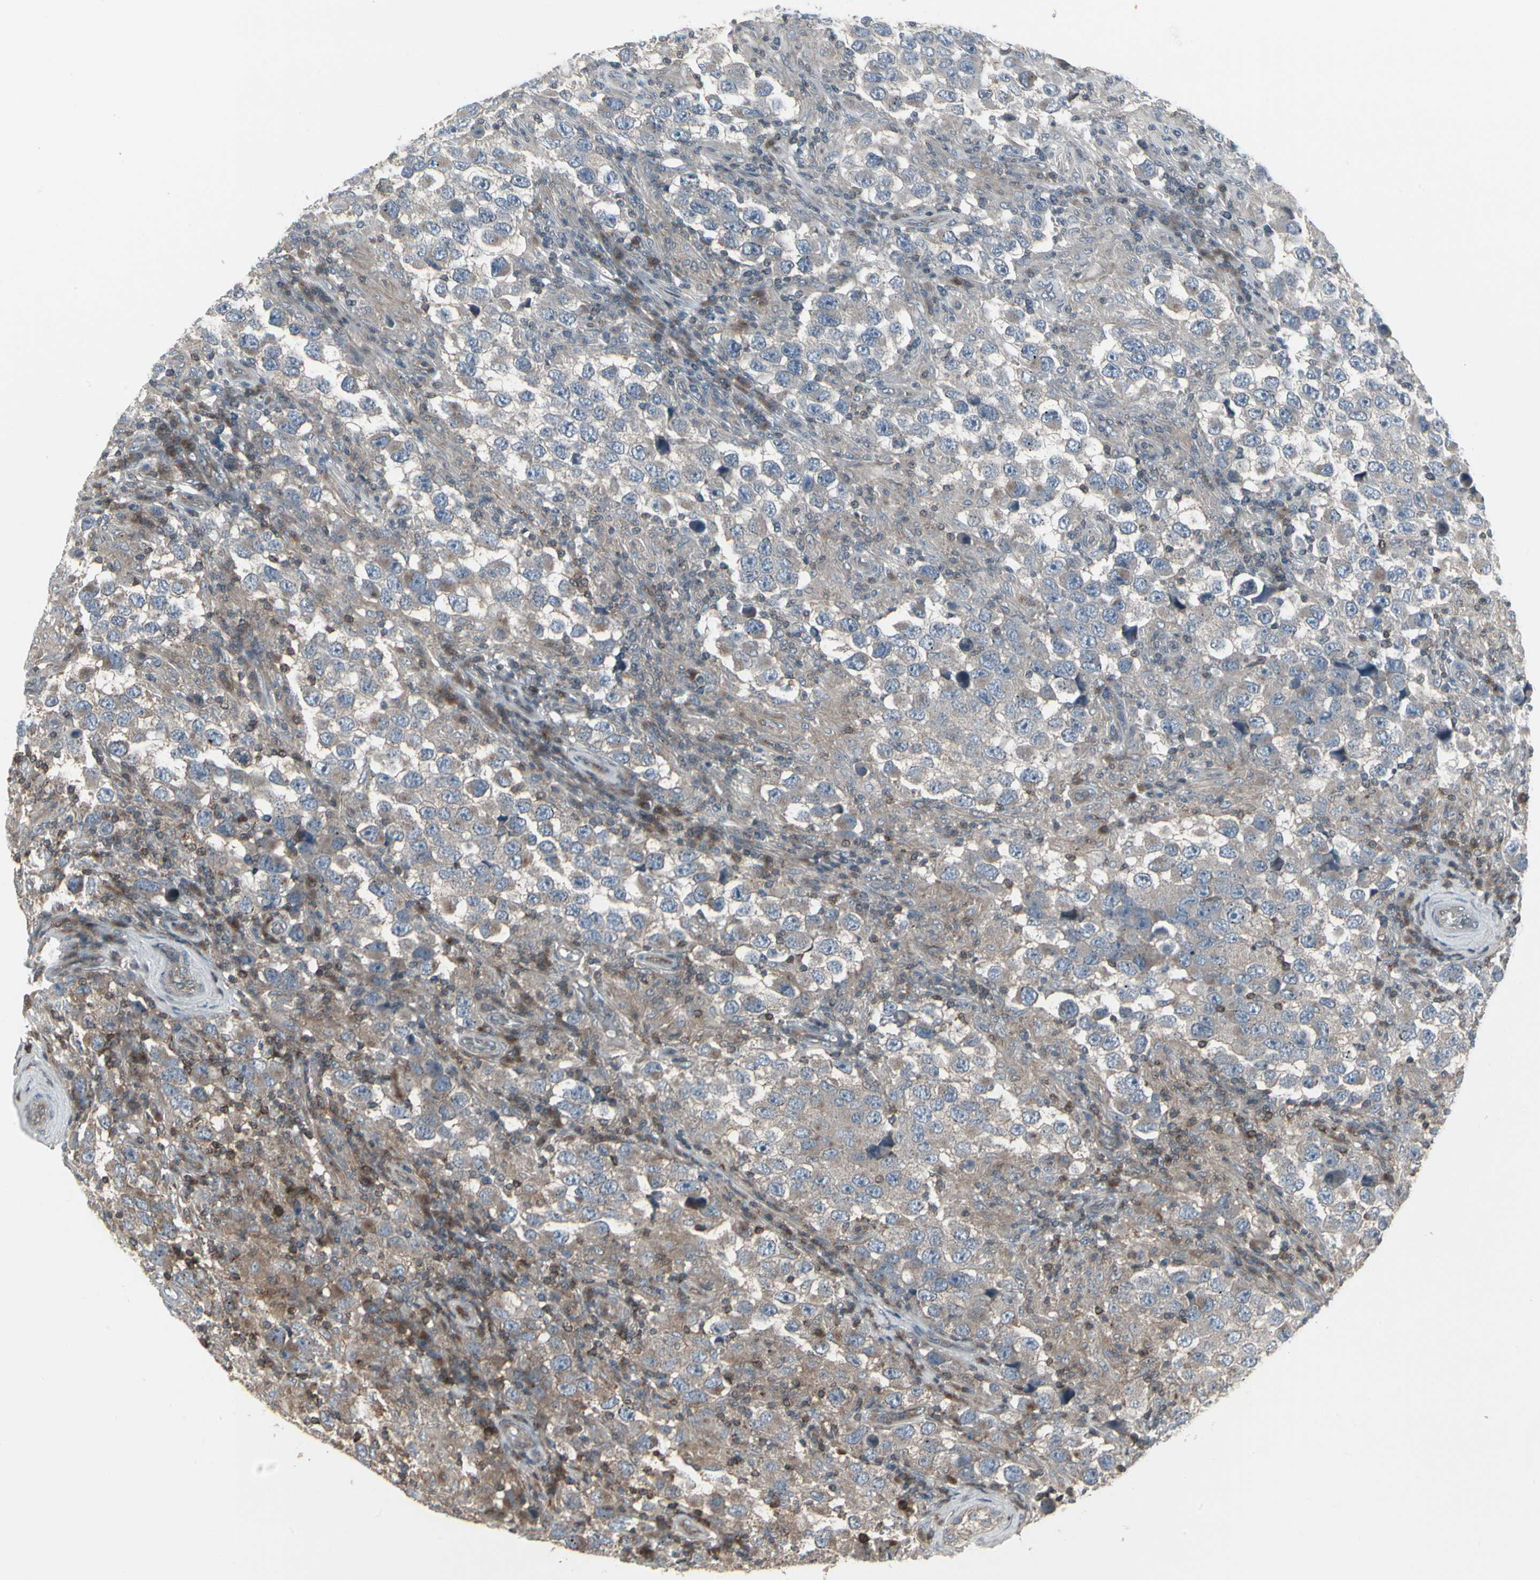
{"staining": {"intensity": "weak", "quantity": ">75%", "location": "cytoplasmic/membranous"}, "tissue": "testis cancer", "cell_type": "Tumor cells", "image_type": "cancer", "snomed": [{"axis": "morphology", "description": "Carcinoma, Embryonal, NOS"}, {"axis": "topography", "description": "Testis"}], "caption": "Testis cancer was stained to show a protein in brown. There is low levels of weak cytoplasmic/membranous staining in about >75% of tumor cells.", "gene": "EPS15", "patient": {"sex": "male", "age": 21}}